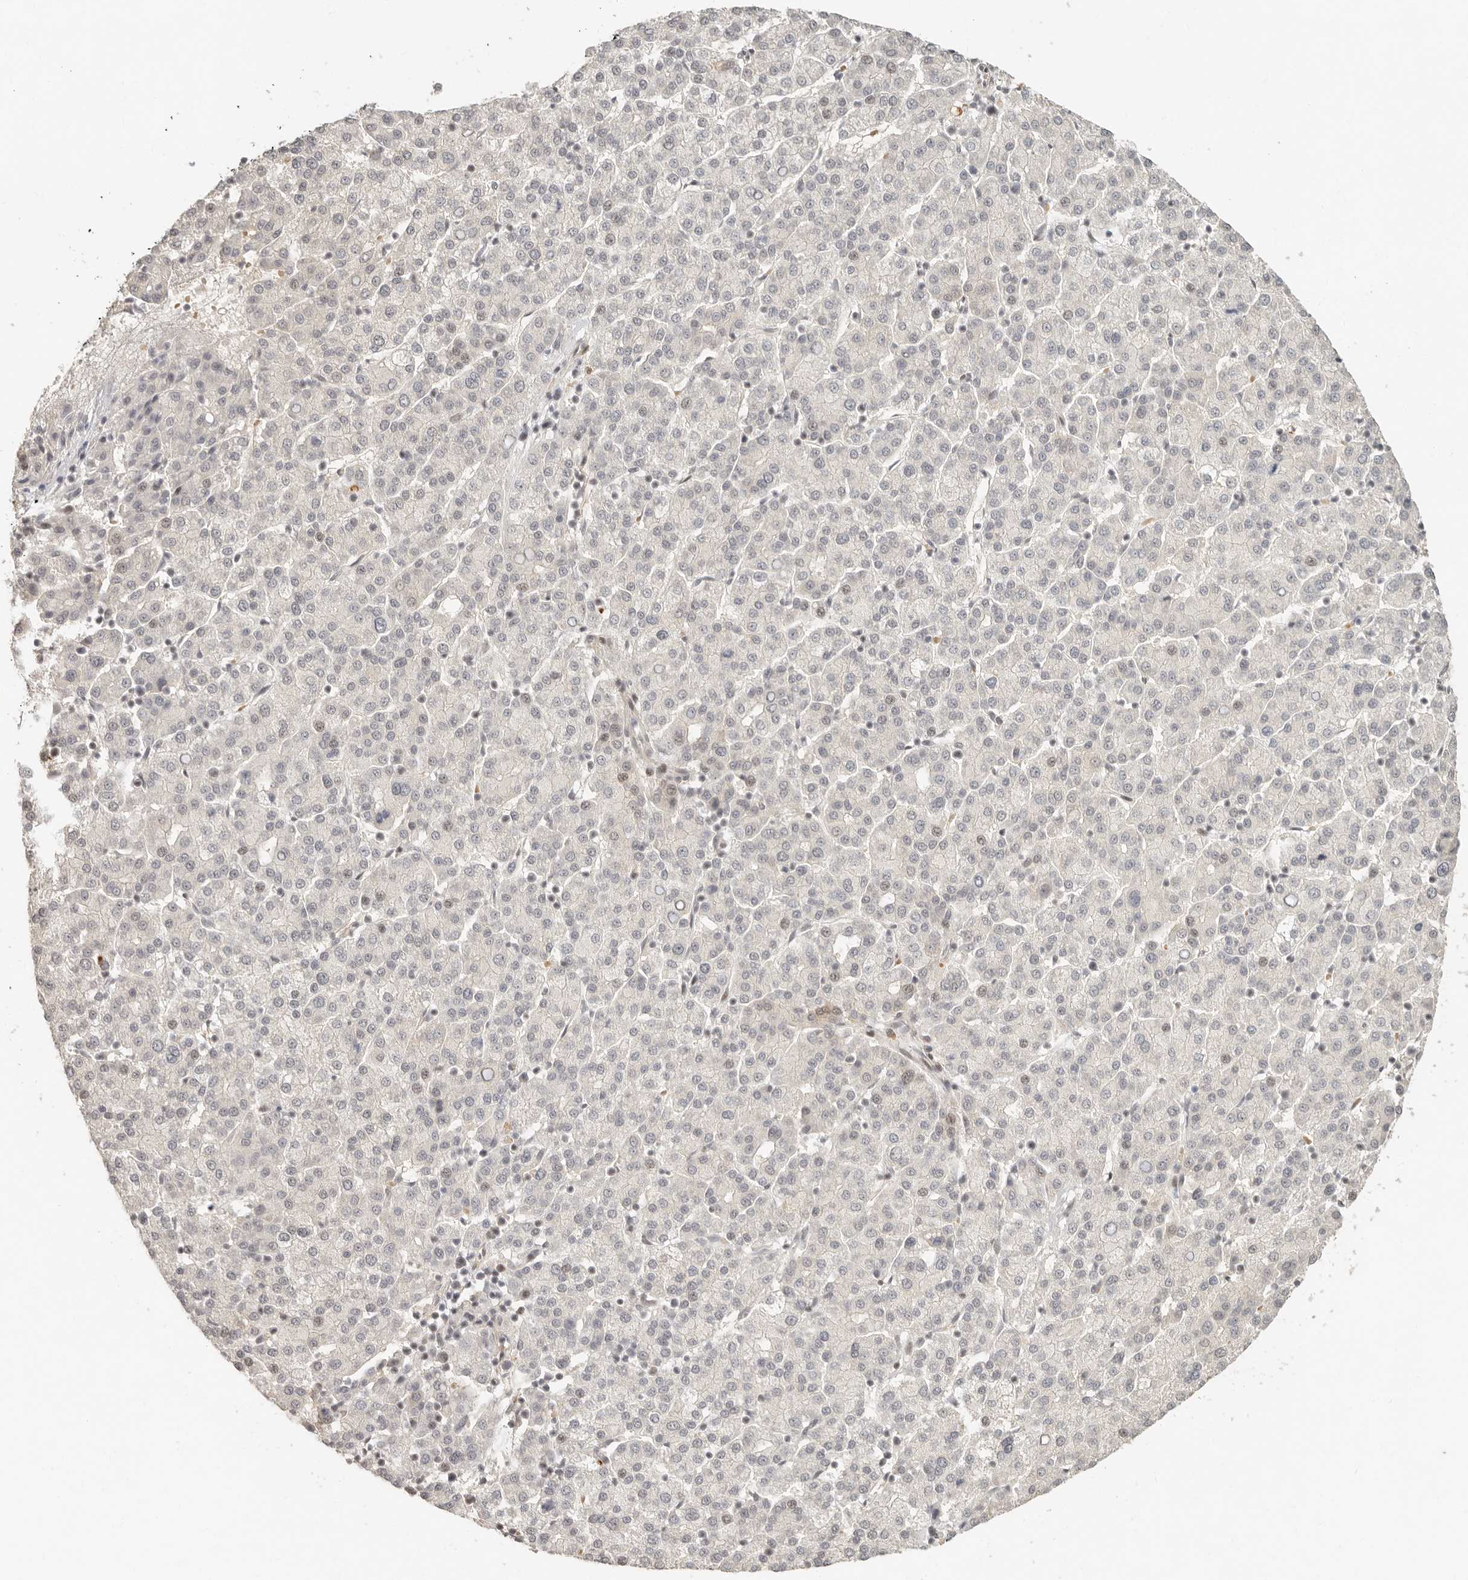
{"staining": {"intensity": "negative", "quantity": "none", "location": "none"}, "tissue": "liver cancer", "cell_type": "Tumor cells", "image_type": "cancer", "snomed": [{"axis": "morphology", "description": "Carcinoma, Hepatocellular, NOS"}, {"axis": "topography", "description": "Liver"}], "caption": "Tumor cells are negative for brown protein staining in liver cancer.", "gene": "GABPA", "patient": {"sex": "female", "age": 58}}